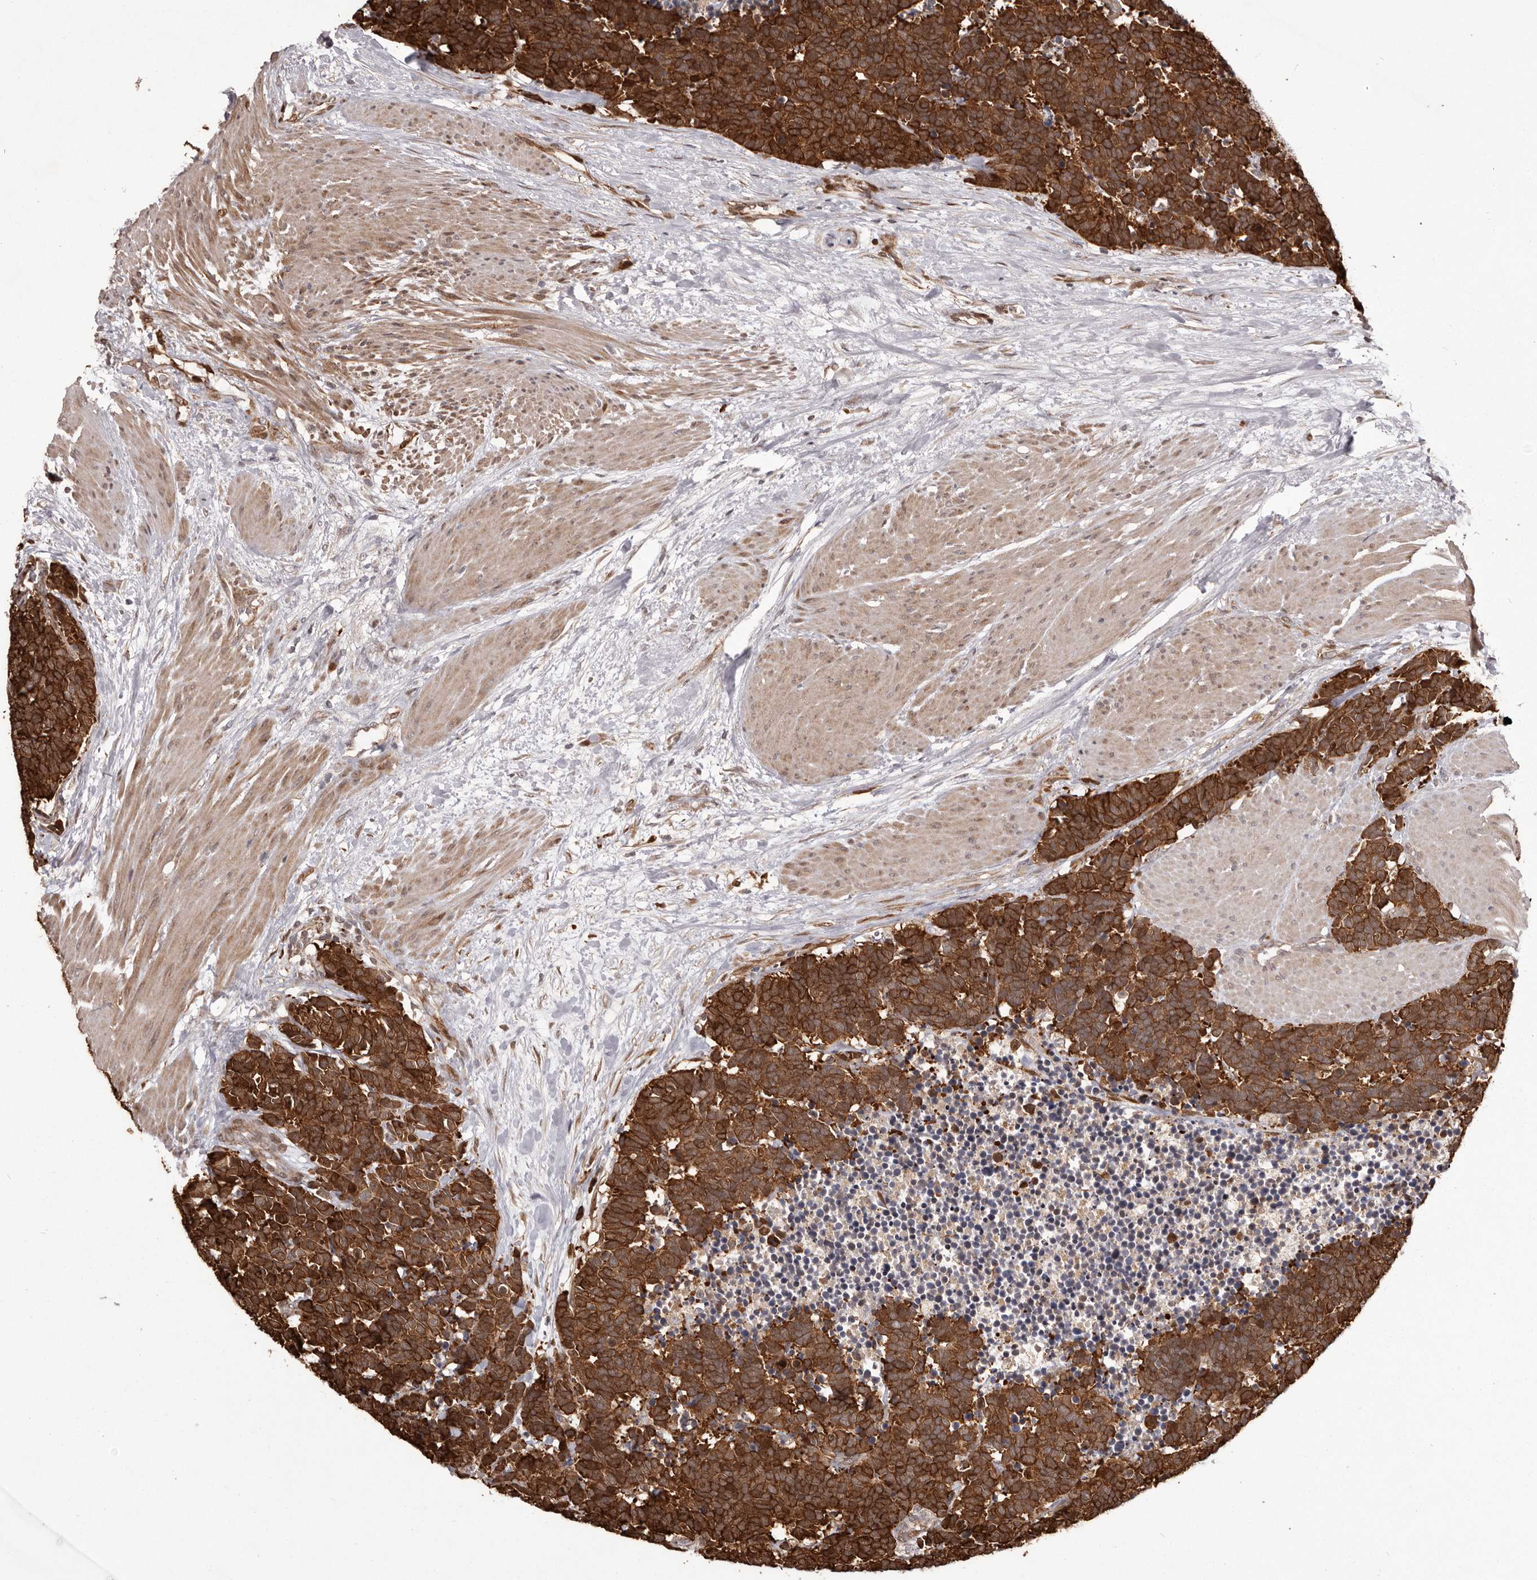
{"staining": {"intensity": "strong", "quantity": ">75%", "location": "cytoplasmic/membranous"}, "tissue": "carcinoid", "cell_type": "Tumor cells", "image_type": "cancer", "snomed": [{"axis": "morphology", "description": "Carcinoma, NOS"}, {"axis": "morphology", "description": "Carcinoid, malignant, NOS"}, {"axis": "topography", "description": "Urinary bladder"}], "caption": "Strong cytoplasmic/membranous positivity for a protein is seen in approximately >75% of tumor cells of carcinoid using immunohistochemistry (IHC).", "gene": "GFOD1", "patient": {"sex": "male", "age": 57}}